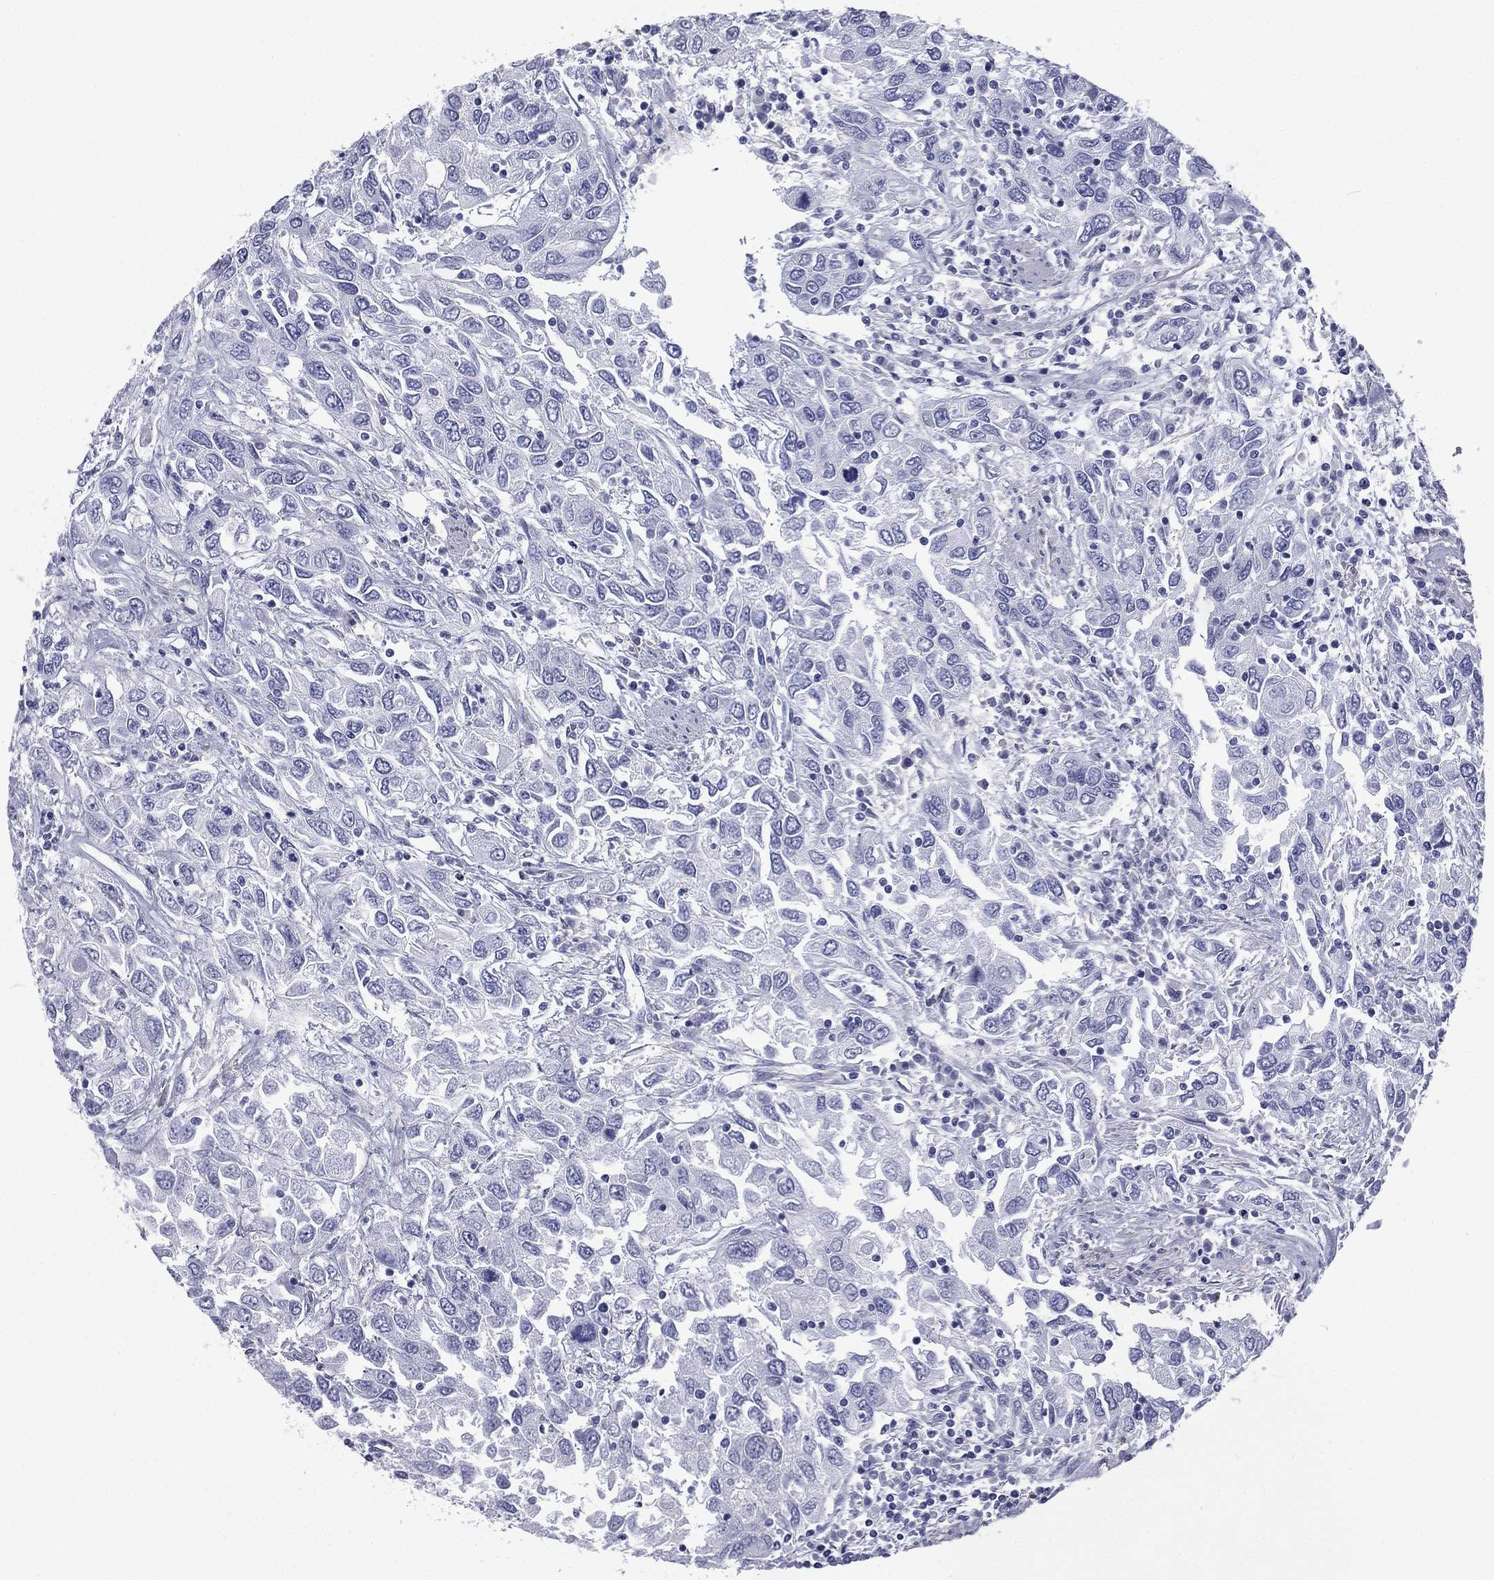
{"staining": {"intensity": "negative", "quantity": "none", "location": "none"}, "tissue": "urothelial cancer", "cell_type": "Tumor cells", "image_type": "cancer", "snomed": [{"axis": "morphology", "description": "Urothelial carcinoma, High grade"}, {"axis": "topography", "description": "Urinary bladder"}], "caption": "Tumor cells are negative for brown protein staining in urothelial cancer.", "gene": "CAVIN3", "patient": {"sex": "male", "age": 76}}